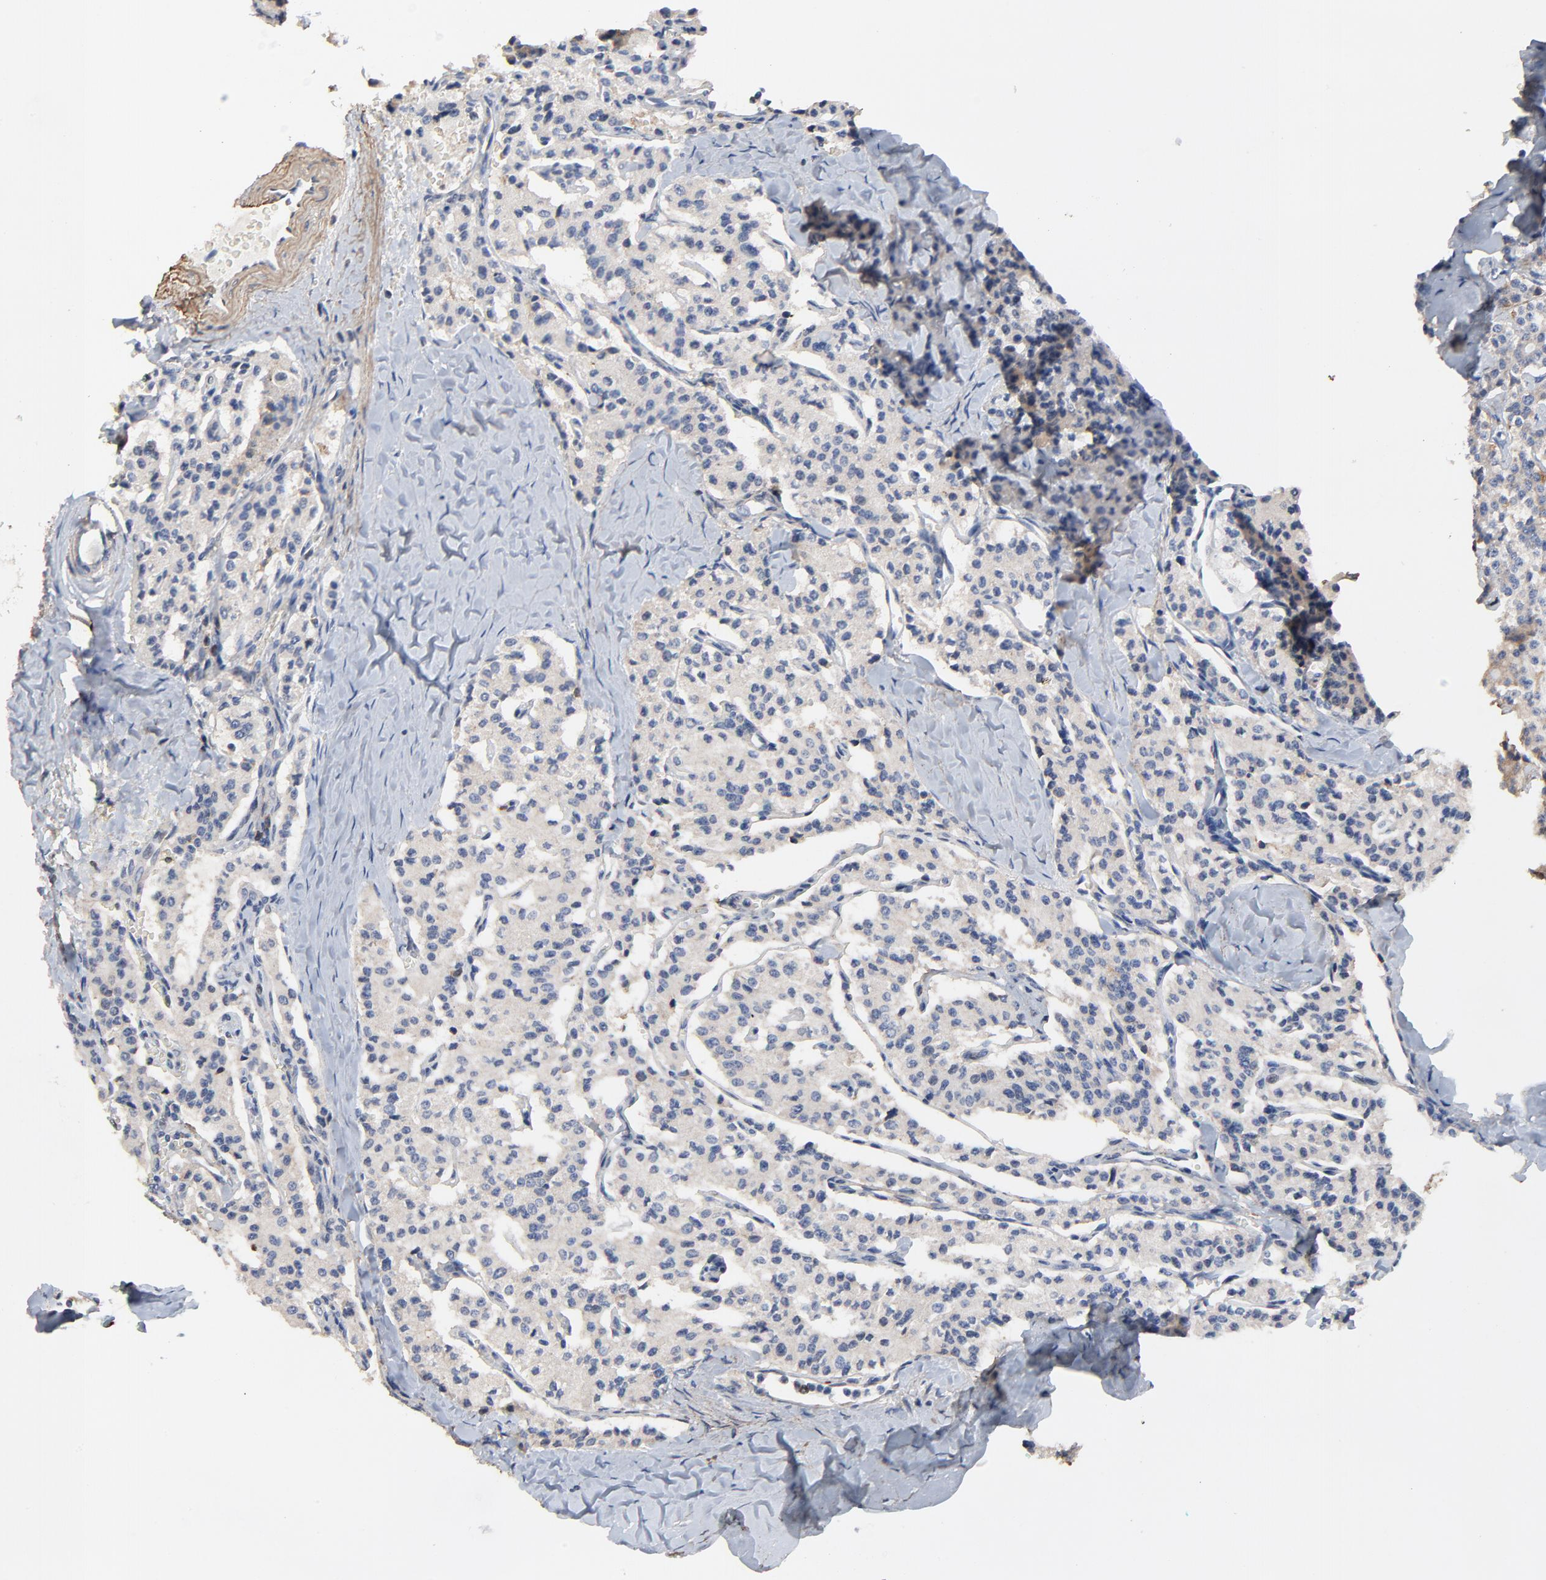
{"staining": {"intensity": "negative", "quantity": "none", "location": "none"}, "tissue": "carcinoid", "cell_type": "Tumor cells", "image_type": "cancer", "snomed": [{"axis": "morphology", "description": "Carcinoid, malignant, NOS"}, {"axis": "topography", "description": "Bronchus"}], "caption": "The IHC photomicrograph has no significant positivity in tumor cells of carcinoid tissue.", "gene": "SKAP1", "patient": {"sex": "male", "age": 55}}